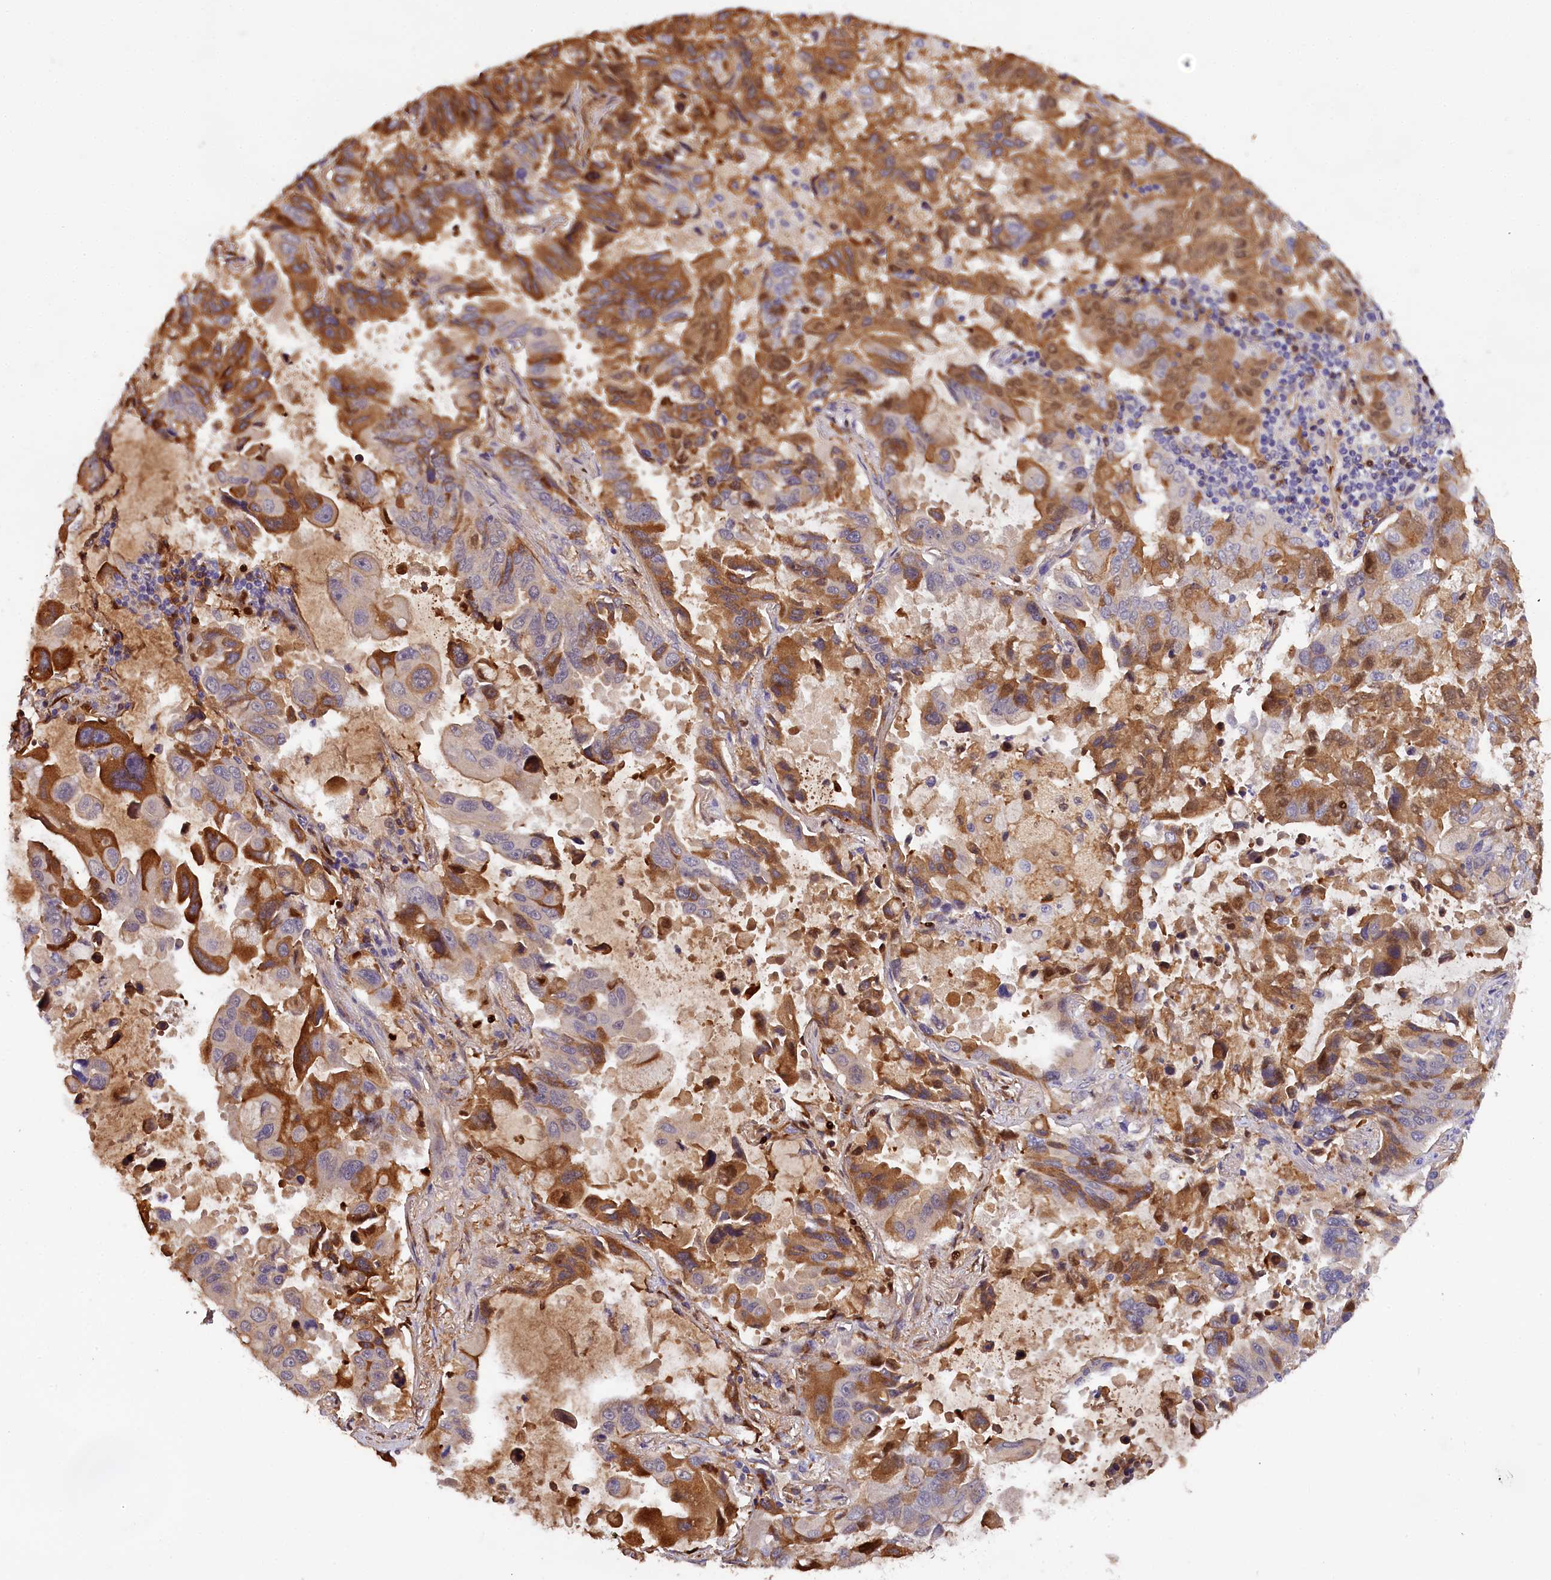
{"staining": {"intensity": "moderate", "quantity": "25%-75%", "location": "cytoplasmic/membranous"}, "tissue": "lung cancer", "cell_type": "Tumor cells", "image_type": "cancer", "snomed": [{"axis": "morphology", "description": "Adenocarcinoma, NOS"}, {"axis": "topography", "description": "Lung"}], "caption": "Adenocarcinoma (lung) tissue displays moderate cytoplasmic/membranous staining in about 25%-75% of tumor cells", "gene": "PHAF1", "patient": {"sex": "male", "age": 64}}